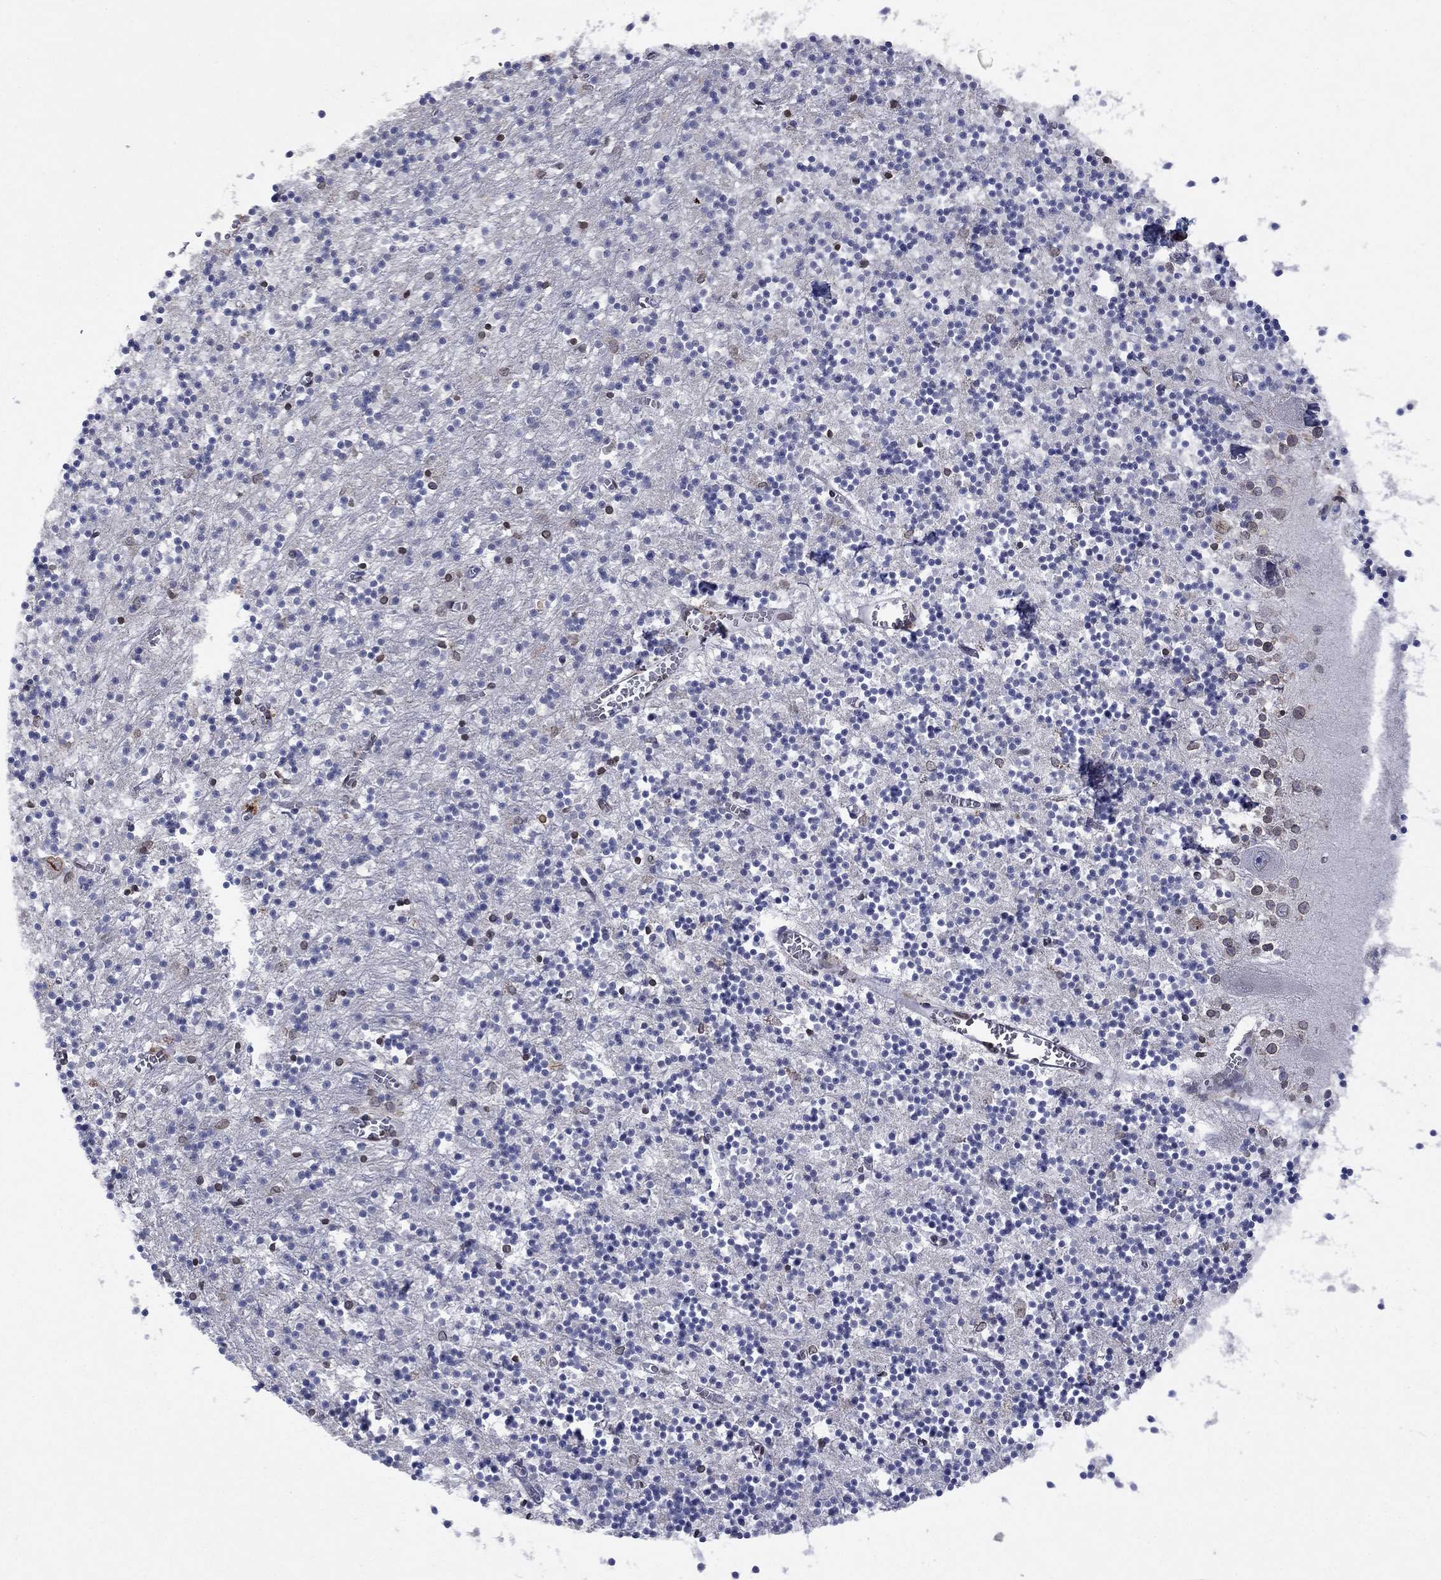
{"staining": {"intensity": "weak", "quantity": "<25%", "location": "cytoplasmic/membranous"}, "tissue": "cerebellum", "cell_type": "Cells in granular layer", "image_type": "normal", "snomed": [{"axis": "morphology", "description": "Normal tissue, NOS"}, {"axis": "topography", "description": "Cerebellum"}], "caption": "Immunohistochemical staining of benign human cerebellum shows no significant staining in cells in granular layer.", "gene": "EMC9", "patient": {"sex": "female", "age": 64}}